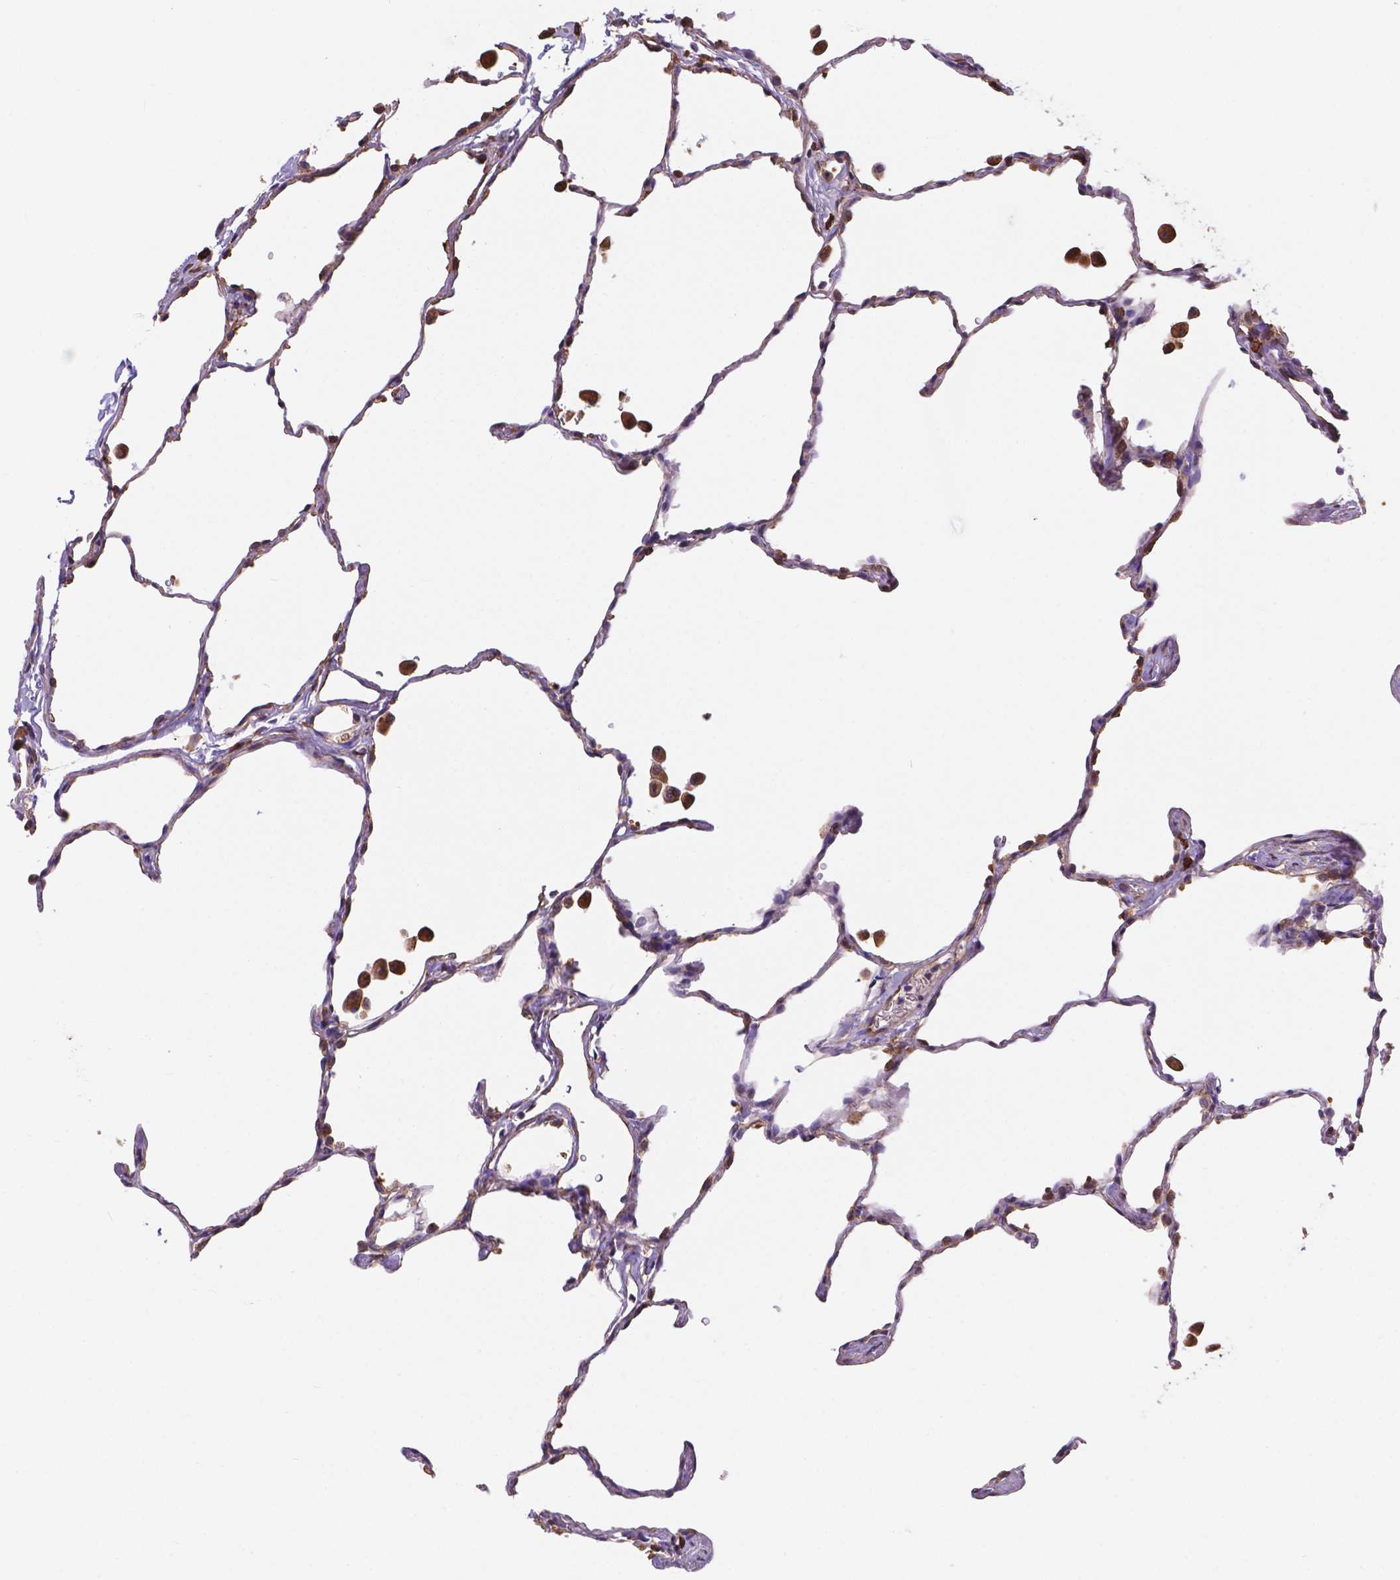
{"staining": {"intensity": "strong", "quantity": "25%-75%", "location": "cytoplasmic/membranous"}, "tissue": "lung", "cell_type": "Alveolar cells", "image_type": "normal", "snomed": [{"axis": "morphology", "description": "Normal tissue, NOS"}, {"axis": "topography", "description": "Lung"}], "caption": "About 25%-75% of alveolar cells in benign lung exhibit strong cytoplasmic/membranous protein staining as visualized by brown immunohistochemical staining.", "gene": "IPO11", "patient": {"sex": "female", "age": 47}}